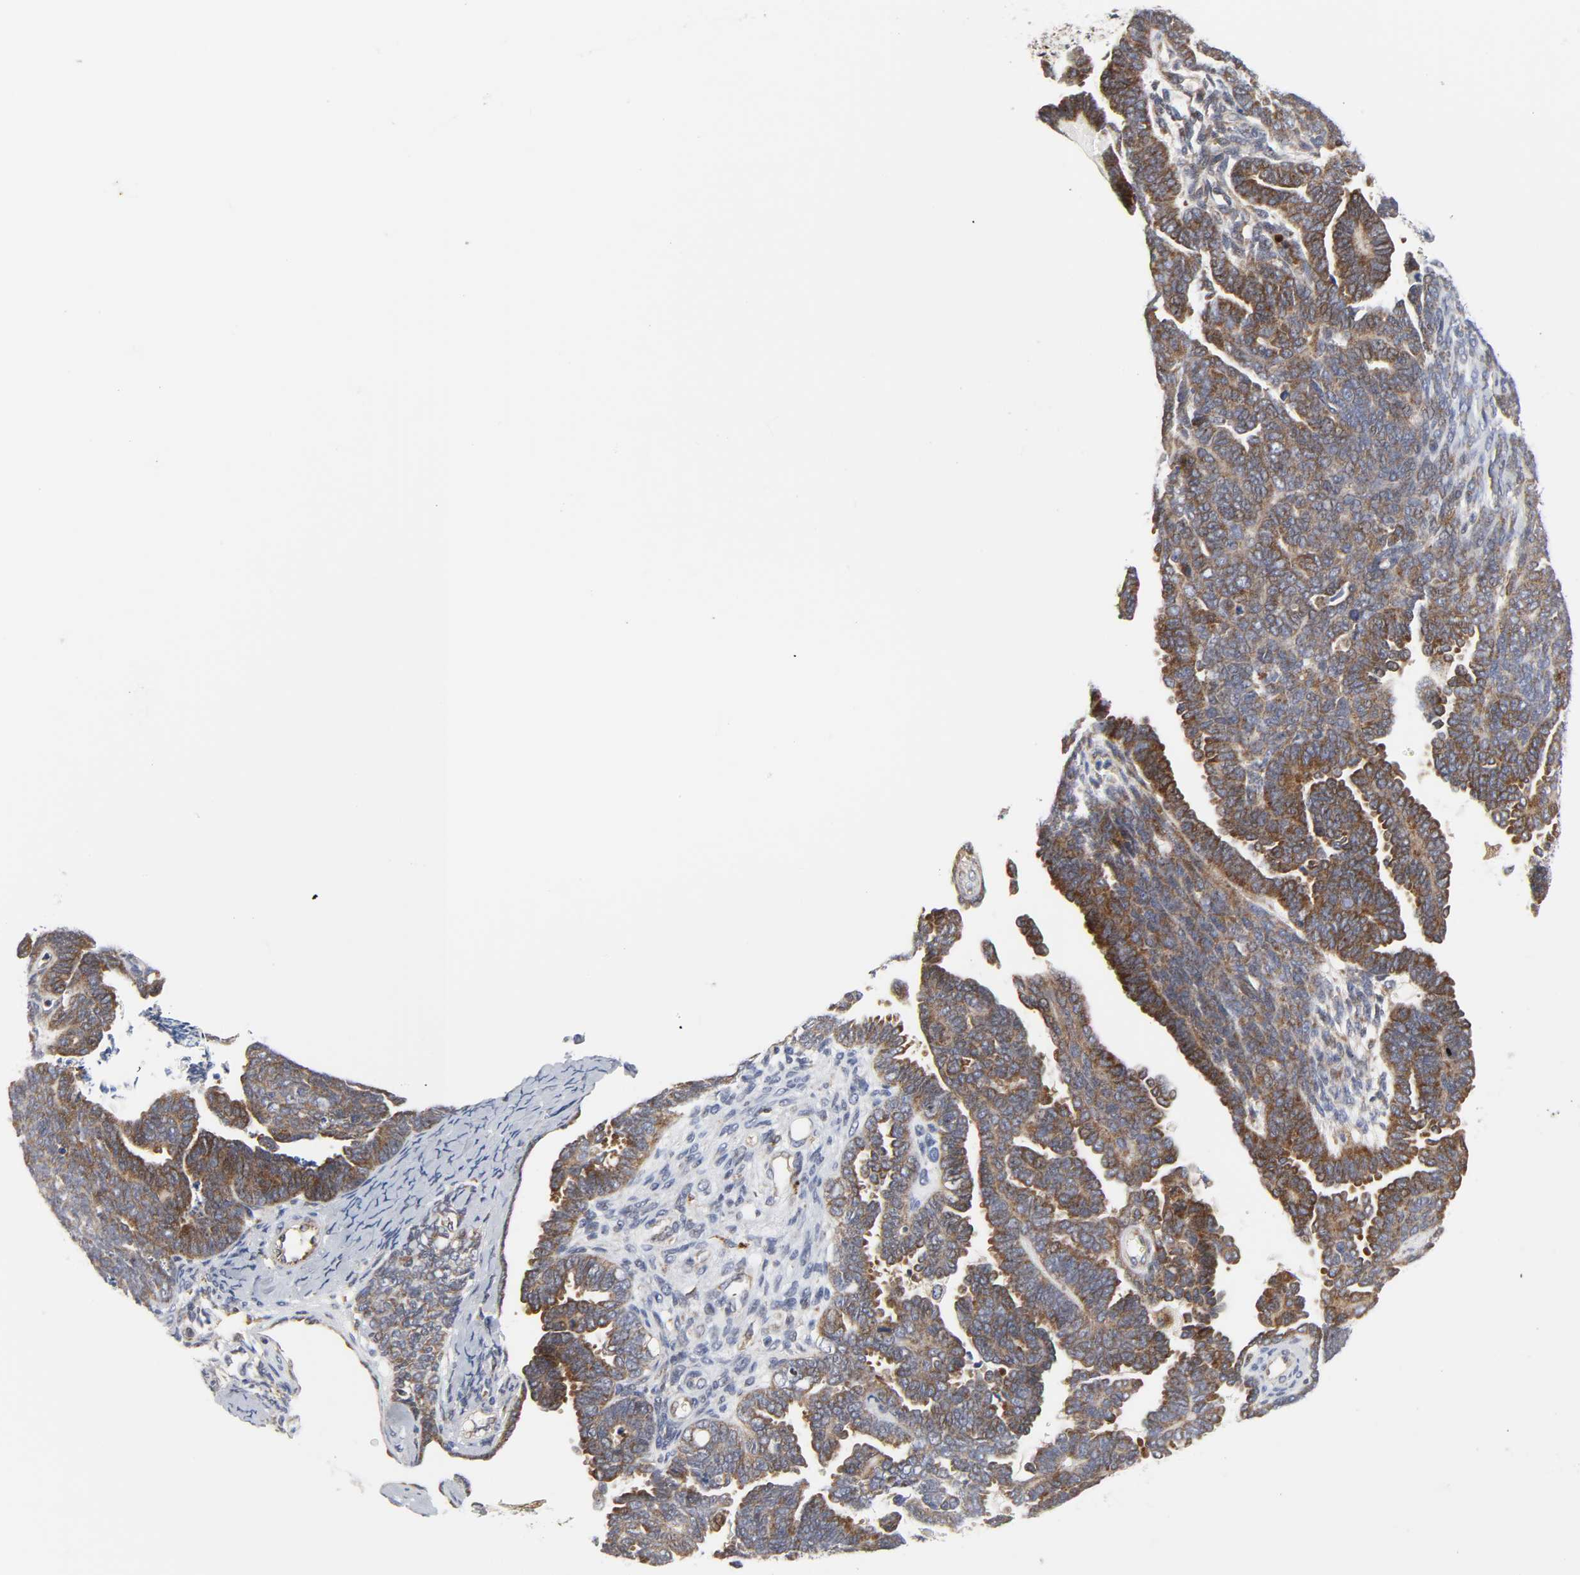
{"staining": {"intensity": "moderate", "quantity": ">75%", "location": "cytoplasmic/membranous"}, "tissue": "endometrial cancer", "cell_type": "Tumor cells", "image_type": "cancer", "snomed": [{"axis": "morphology", "description": "Neoplasm, malignant, NOS"}, {"axis": "topography", "description": "Endometrium"}], "caption": "Immunohistochemistry of endometrial cancer (malignant neoplasm) reveals medium levels of moderate cytoplasmic/membranous staining in about >75% of tumor cells. The protein of interest is stained brown, and the nuclei are stained in blue (DAB IHC with brightfield microscopy, high magnification).", "gene": "BAX", "patient": {"sex": "female", "age": 74}}